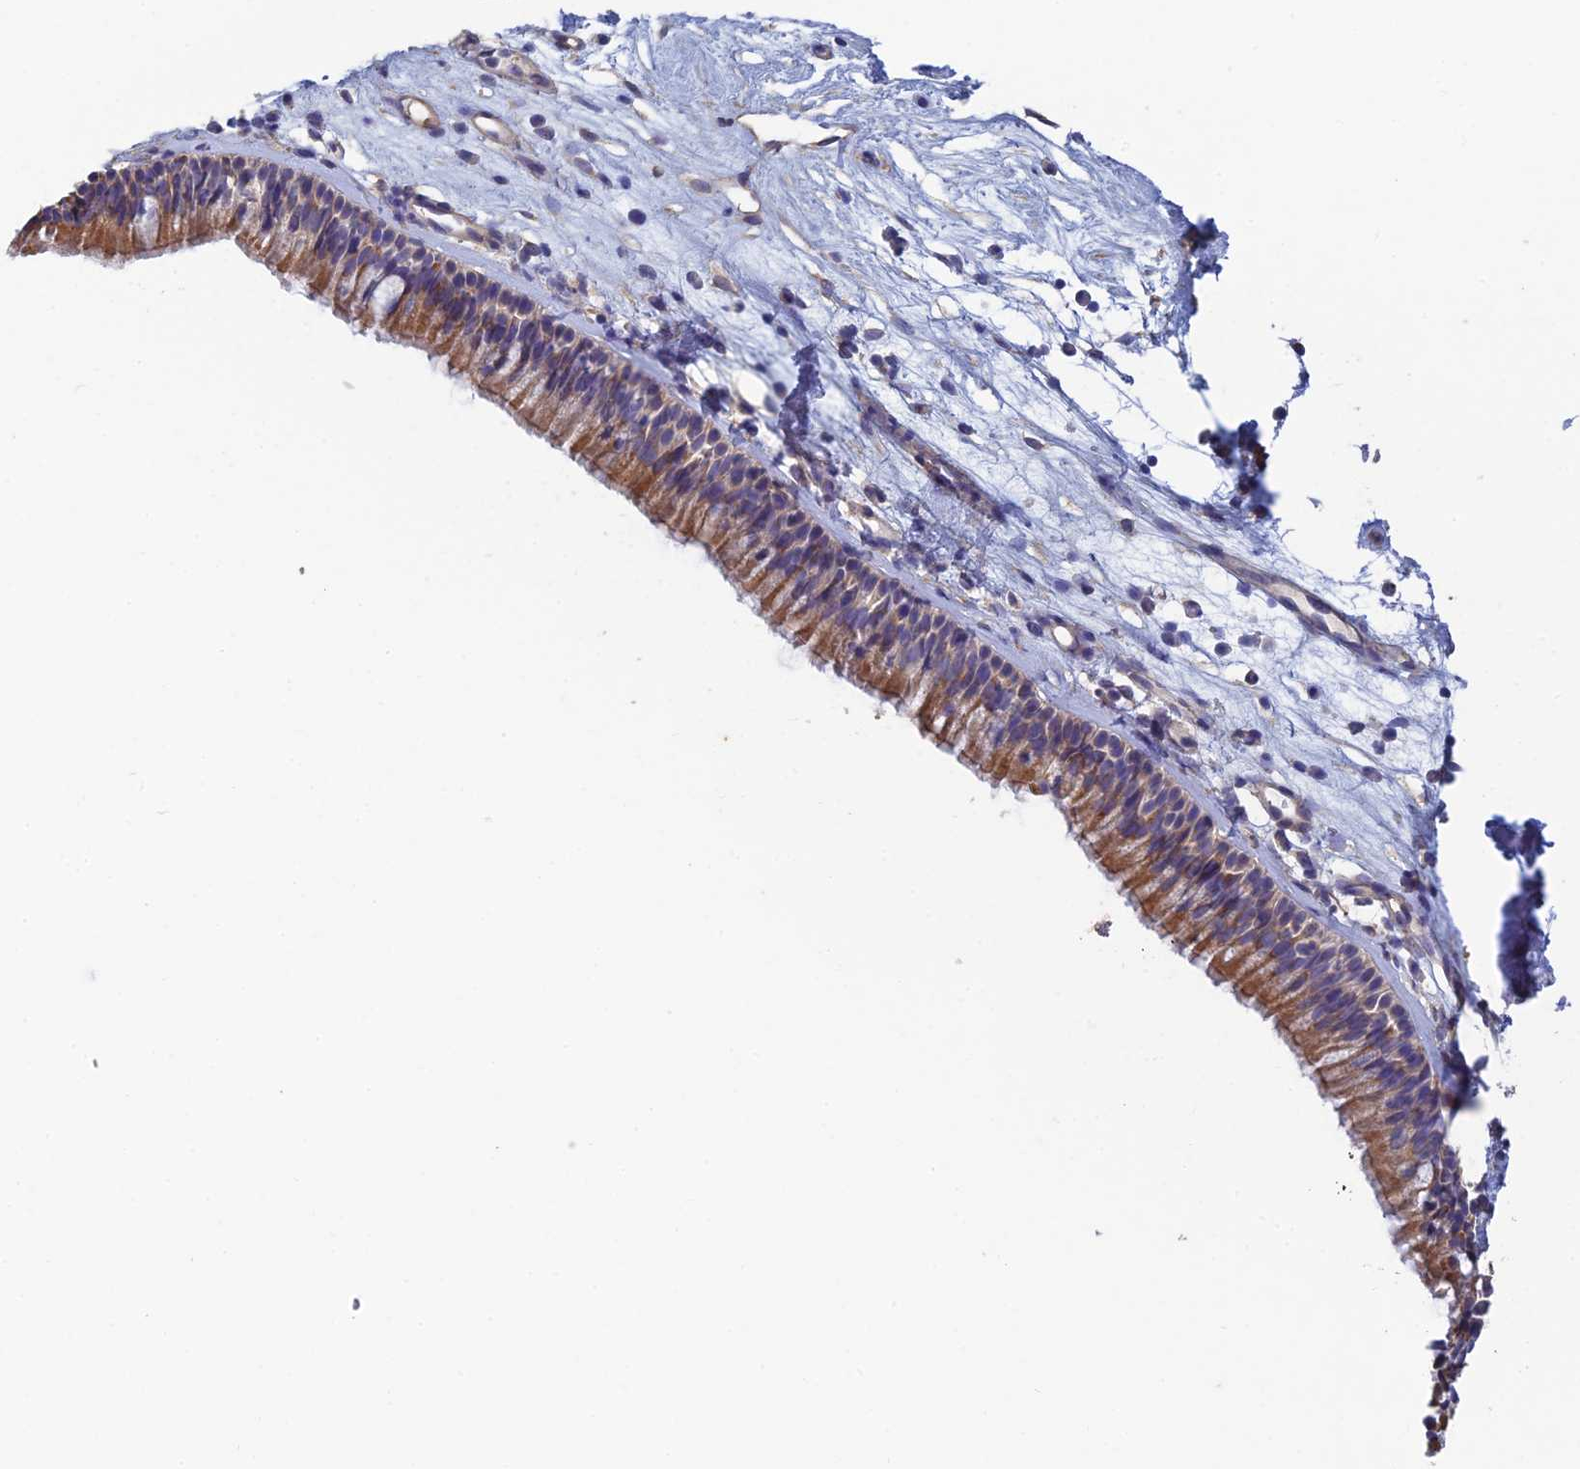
{"staining": {"intensity": "moderate", "quantity": "25%-75%", "location": "cytoplasmic/membranous"}, "tissue": "nasopharynx", "cell_type": "Respiratory epithelial cells", "image_type": "normal", "snomed": [{"axis": "morphology", "description": "Normal tissue, NOS"}, {"axis": "morphology", "description": "Inflammation, NOS"}, {"axis": "morphology", "description": "Malignant melanoma, Metastatic site"}, {"axis": "topography", "description": "Nasopharynx"}], "caption": "Immunohistochemical staining of unremarkable nasopharynx reveals 25%-75% levels of moderate cytoplasmic/membranous protein expression in about 25%-75% of respiratory epithelial cells. (Stains: DAB (3,3'-diaminobenzidine) in brown, nuclei in blue, Microscopy: brightfield microscopy at high magnification).", "gene": "PCDHA5", "patient": {"sex": "male", "age": 70}}